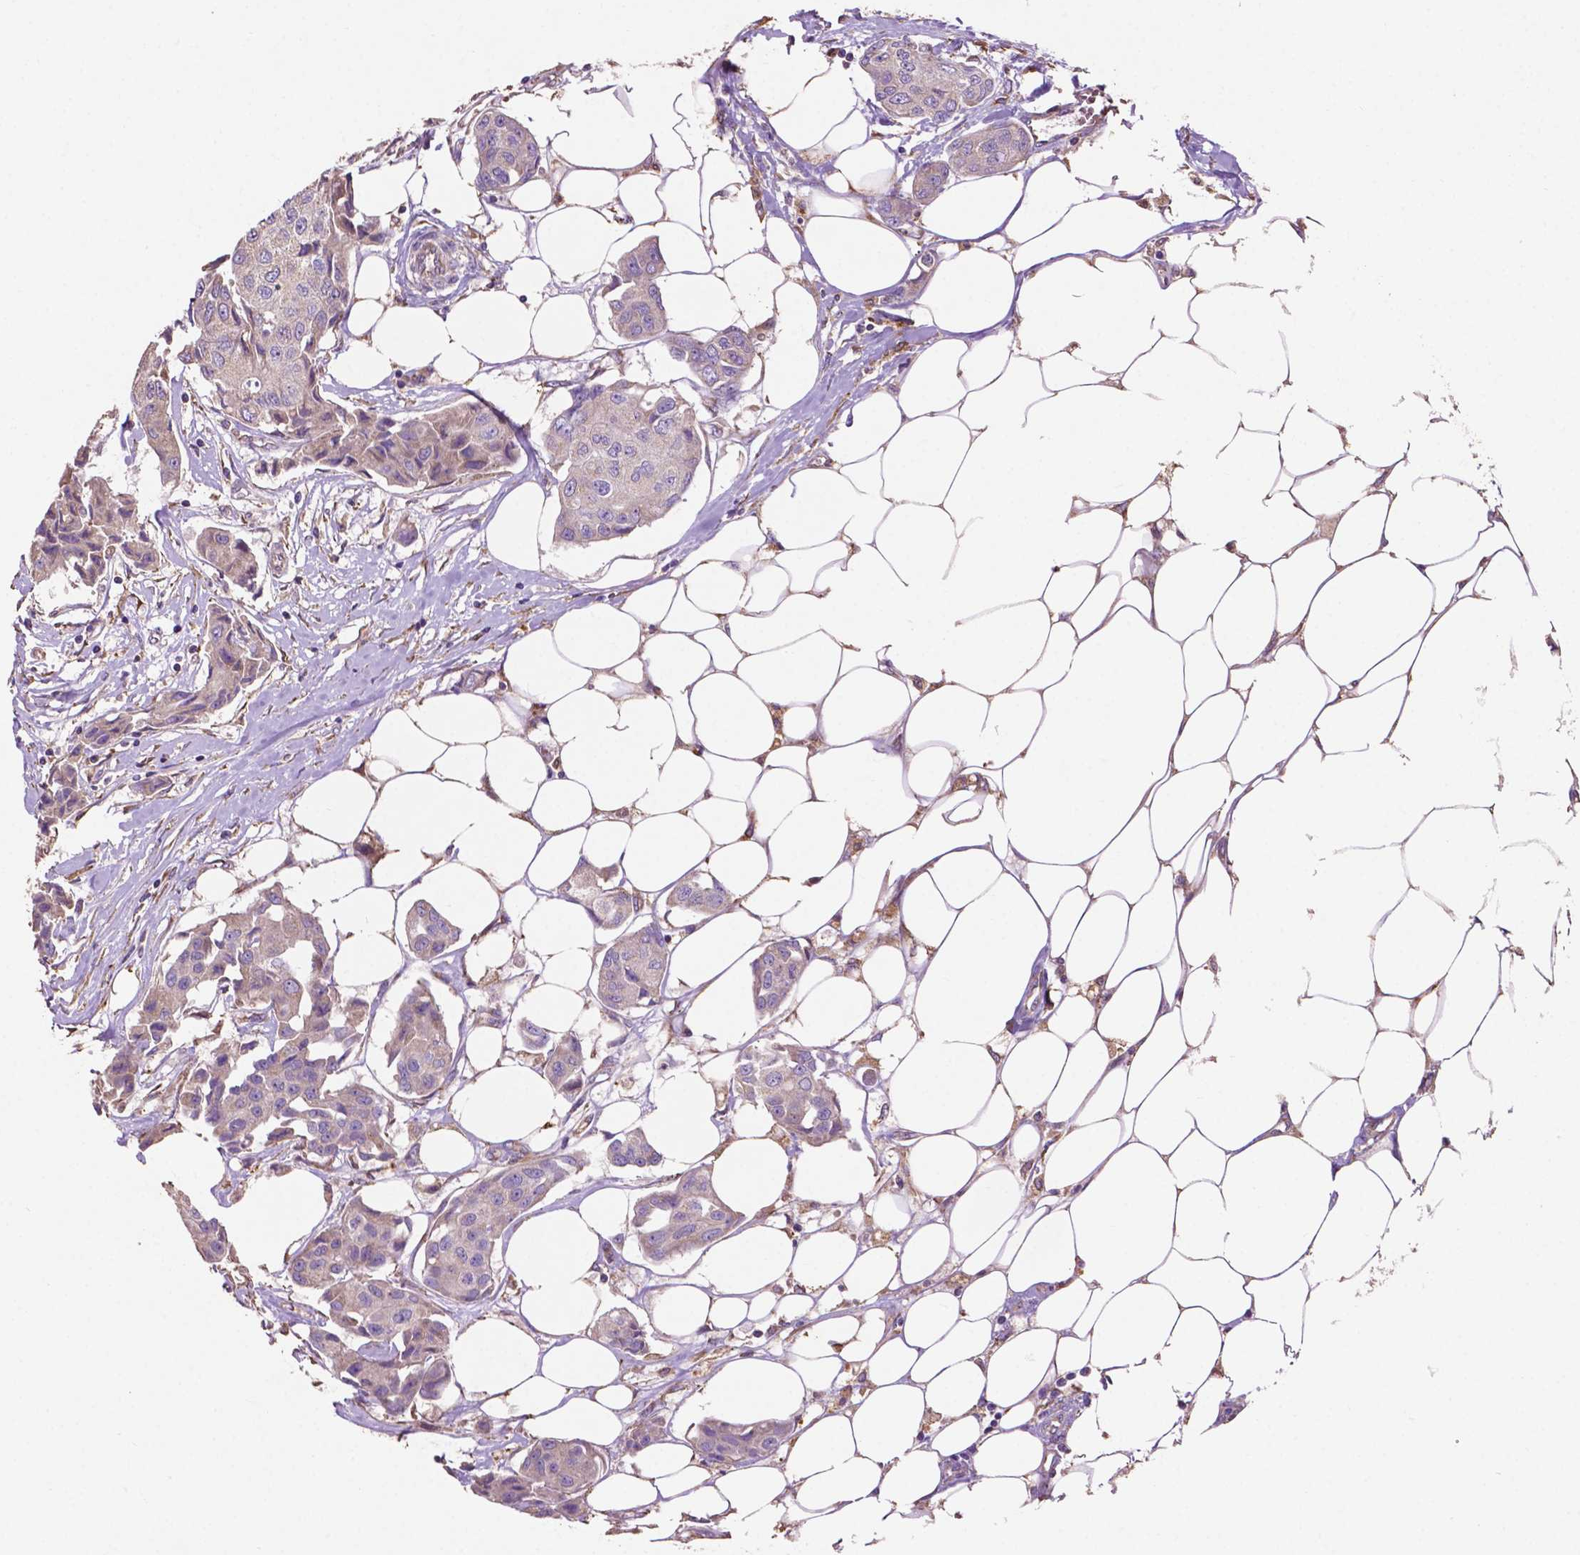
{"staining": {"intensity": "negative", "quantity": "none", "location": "none"}, "tissue": "breast cancer", "cell_type": "Tumor cells", "image_type": "cancer", "snomed": [{"axis": "morphology", "description": "Duct carcinoma"}, {"axis": "topography", "description": "Breast"}, {"axis": "topography", "description": "Lymph node"}], "caption": "This is an immunohistochemistry micrograph of human intraductal carcinoma (breast). There is no staining in tumor cells.", "gene": "MBTPS1", "patient": {"sex": "female", "age": 80}}